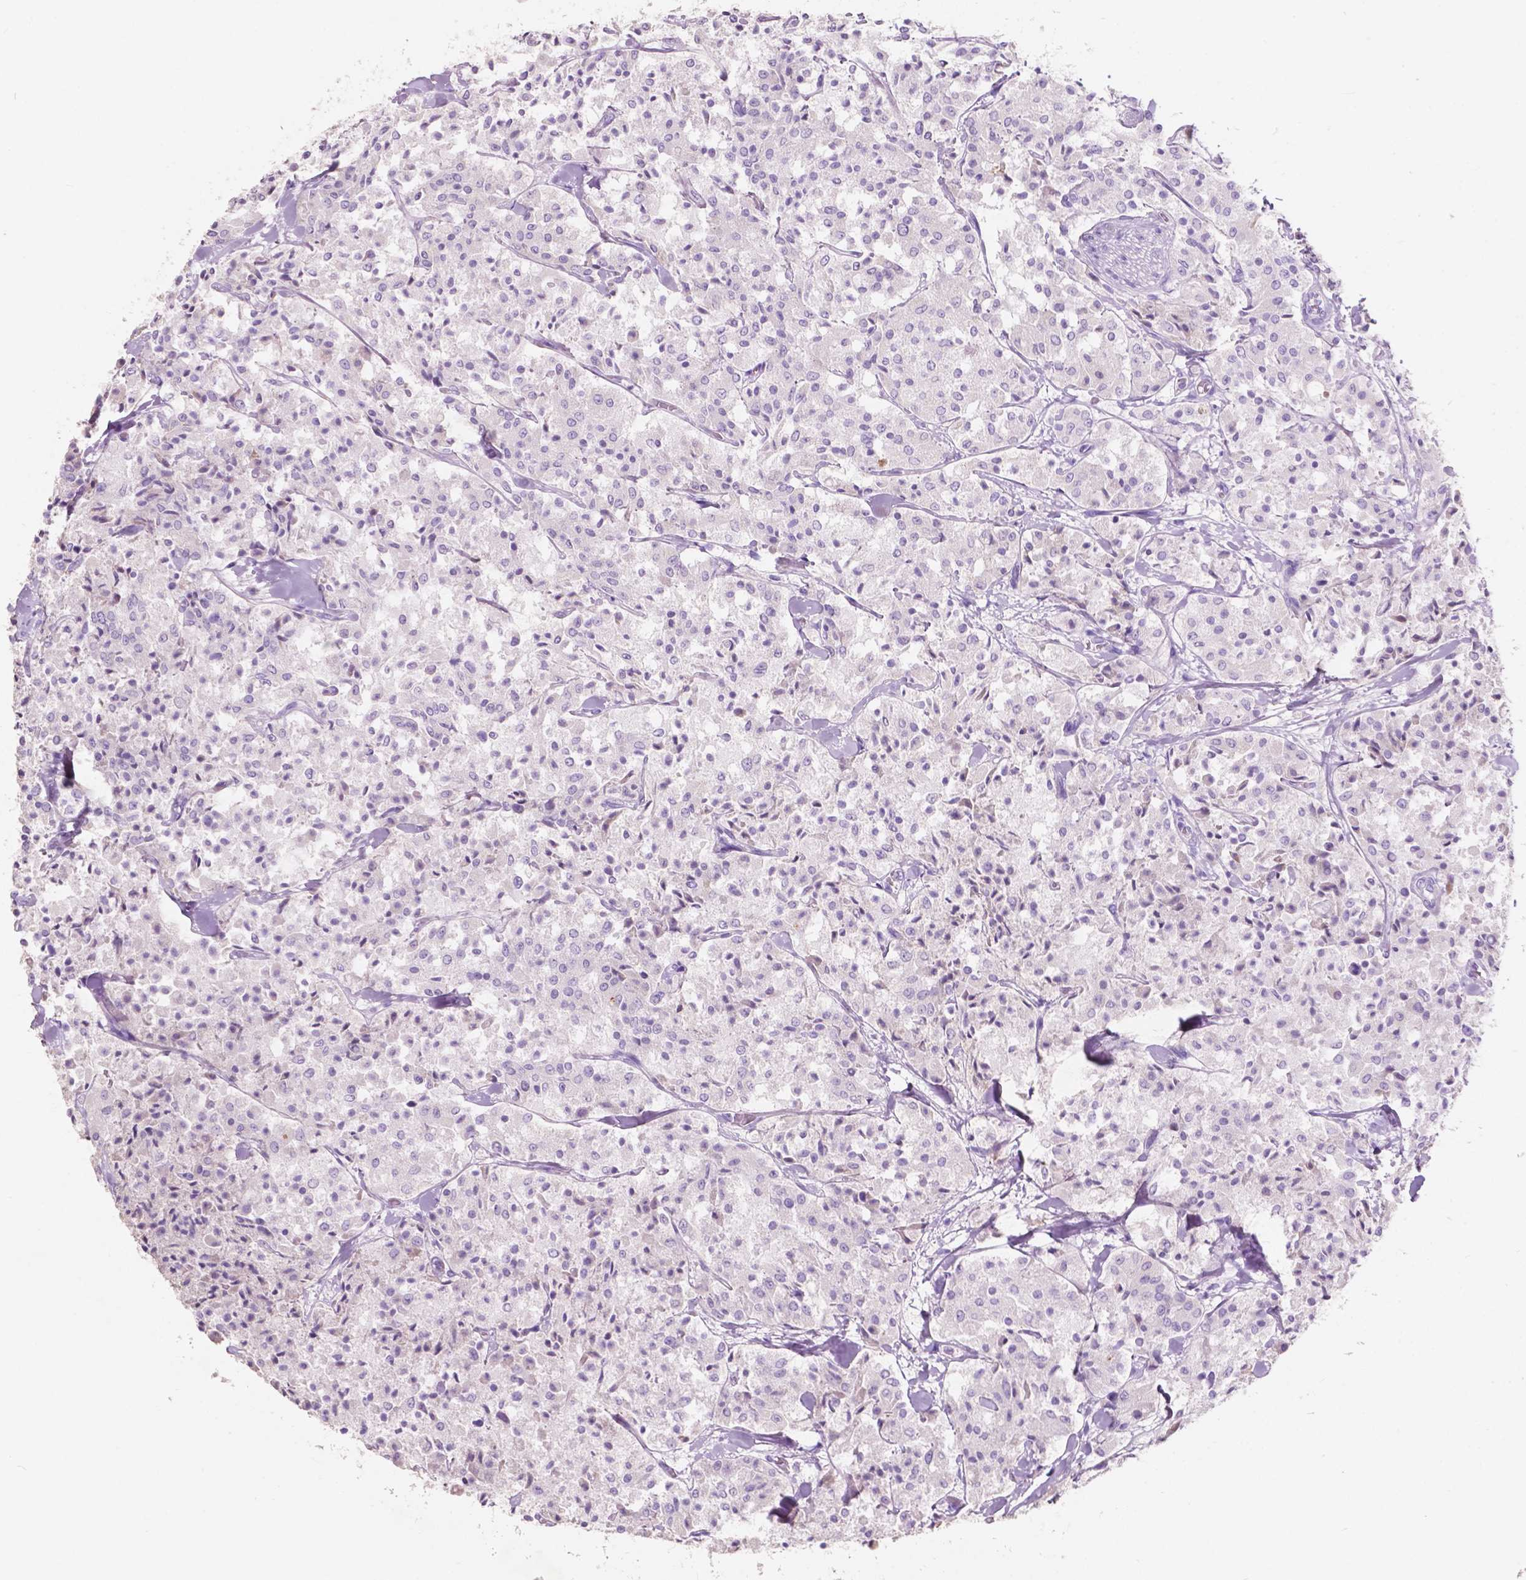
{"staining": {"intensity": "negative", "quantity": "none", "location": "none"}, "tissue": "carcinoid", "cell_type": "Tumor cells", "image_type": "cancer", "snomed": [{"axis": "morphology", "description": "Carcinoid, malignant, NOS"}, {"axis": "topography", "description": "Lung"}], "caption": "IHC micrograph of neoplastic tissue: carcinoid stained with DAB (3,3'-diaminobenzidine) shows no significant protein staining in tumor cells.", "gene": "CUZD1", "patient": {"sex": "male", "age": 71}}